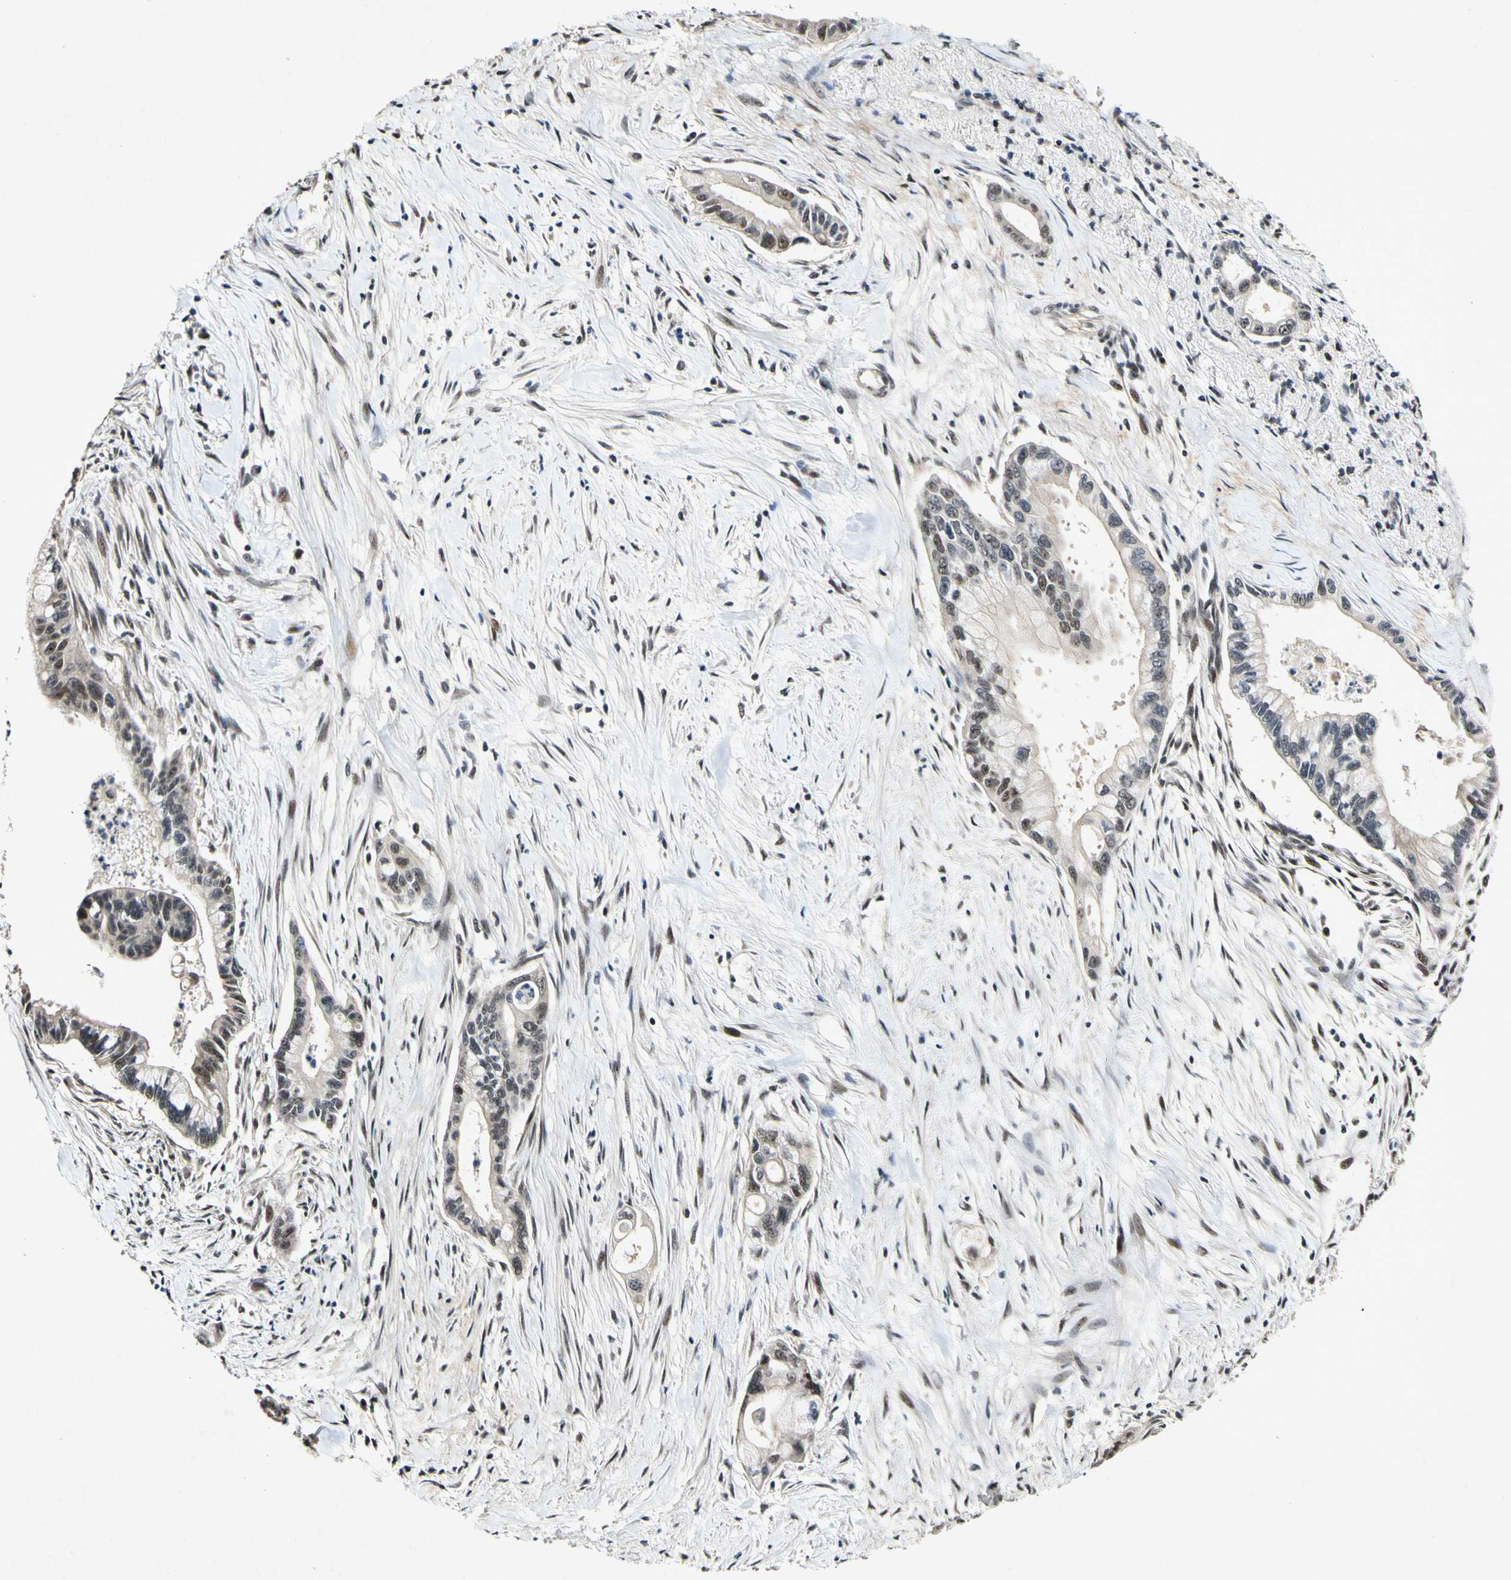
{"staining": {"intensity": "weak", "quantity": "25%-75%", "location": "cytoplasmic/membranous,nuclear"}, "tissue": "pancreatic cancer", "cell_type": "Tumor cells", "image_type": "cancer", "snomed": [{"axis": "morphology", "description": "Adenocarcinoma, NOS"}, {"axis": "topography", "description": "Pancreas"}], "caption": "Tumor cells demonstrate low levels of weak cytoplasmic/membranous and nuclear staining in approximately 25%-75% of cells in pancreatic cancer.", "gene": "POLR2F", "patient": {"sex": "male", "age": 70}}